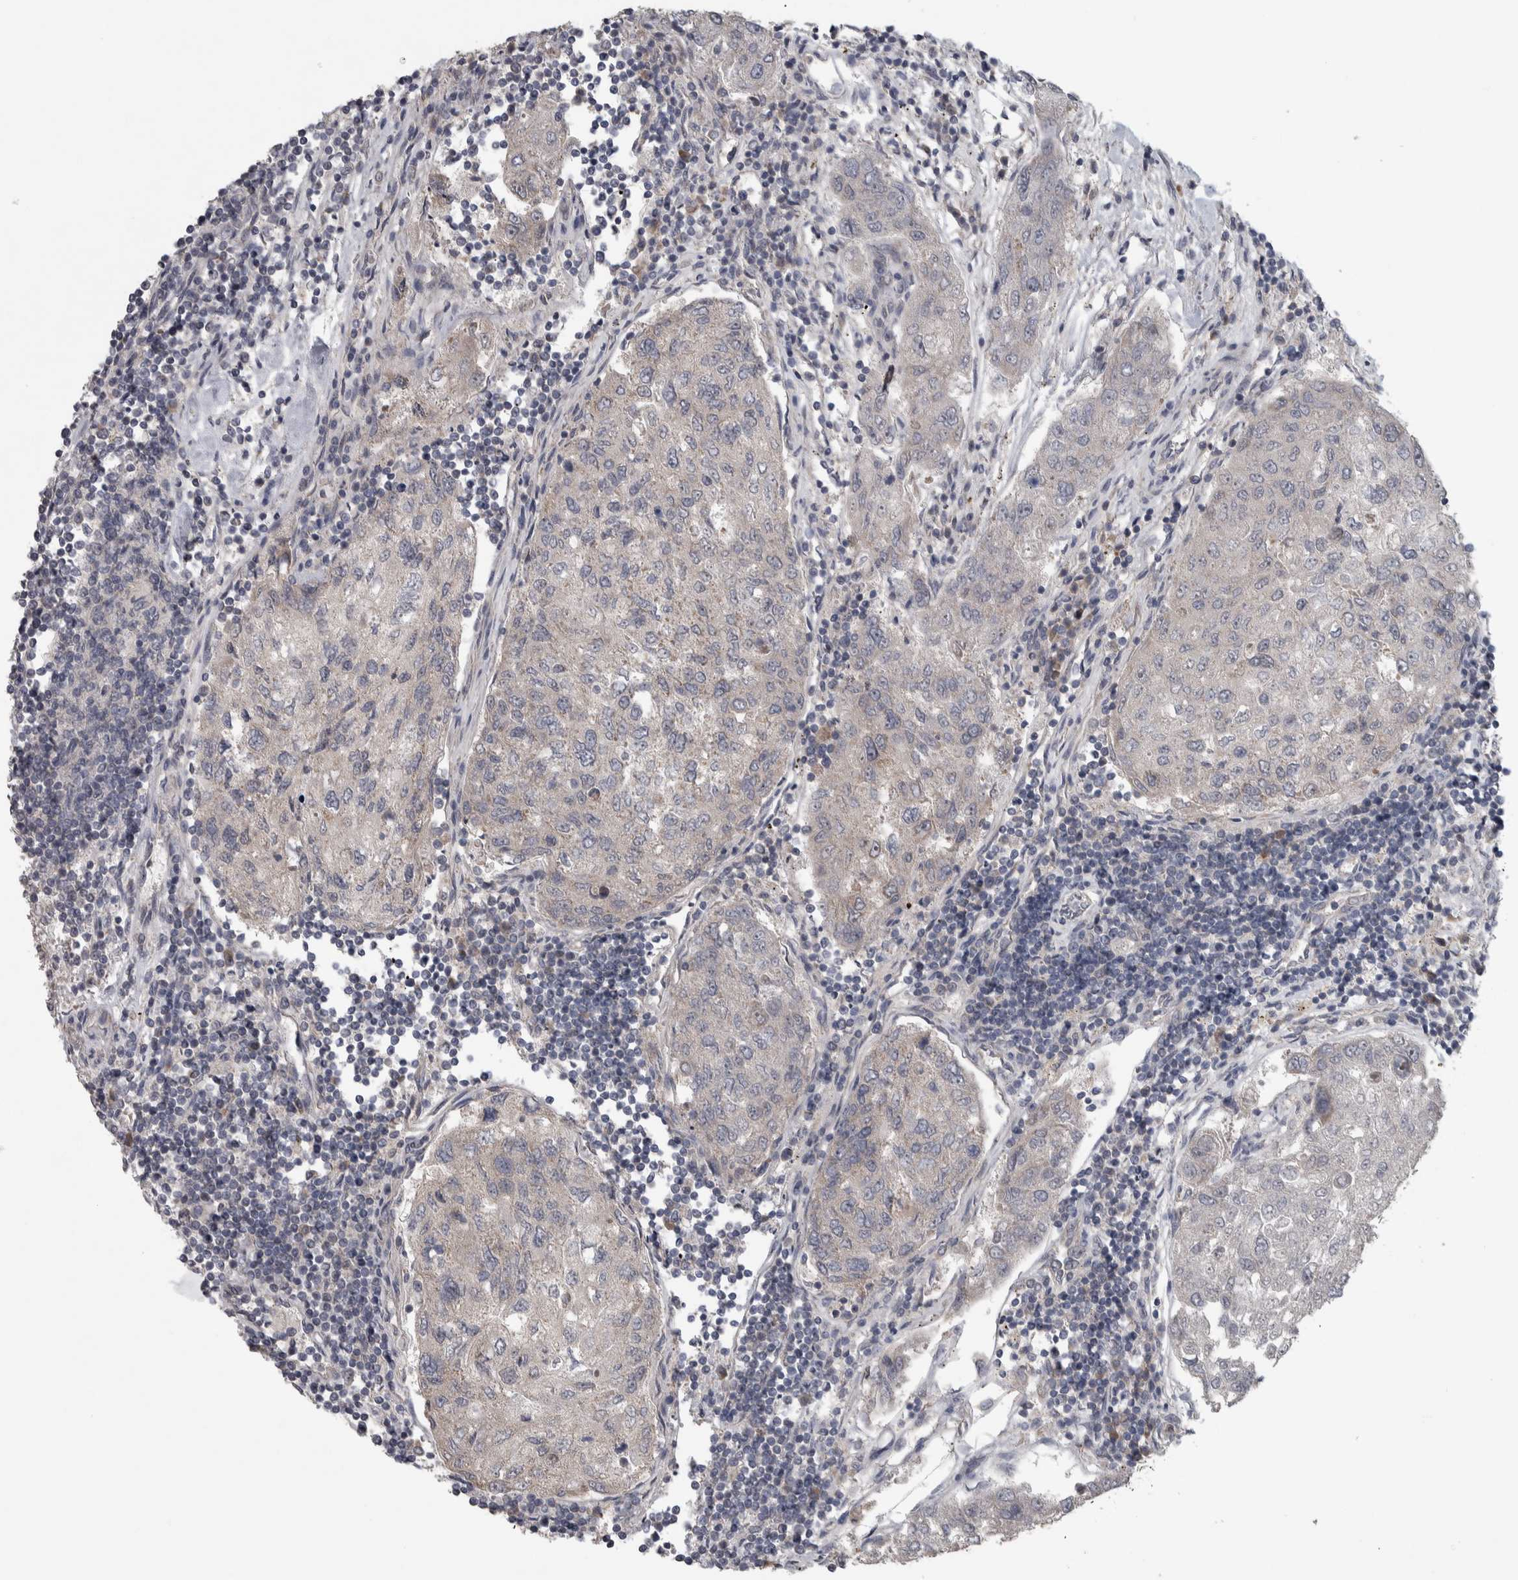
{"staining": {"intensity": "negative", "quantity": "none", "location": "none"}, "tissue": "urothelial cancer", "cell_type": "Tumor cells", "image_type": "cancer", "snomed": [{"axis": "morphology", "description": "Urothelial carcinoma, High grade"}, {"axis": "topography", "description": "Lymph node"}, {"axis": "topography", "description": "Urinary bladder"}], "caption": "IHC micrograph of neoplastic tissue: urothelial cancer stained with DAB displays no significant protein expression in tumor cells. (Stains: DAB IHC with hematoxylin counter stain, Microscopy: brightfield microscopy at high magnification).", "gene": "SRP68", "patient": {"sex": "male", "age": 51}}